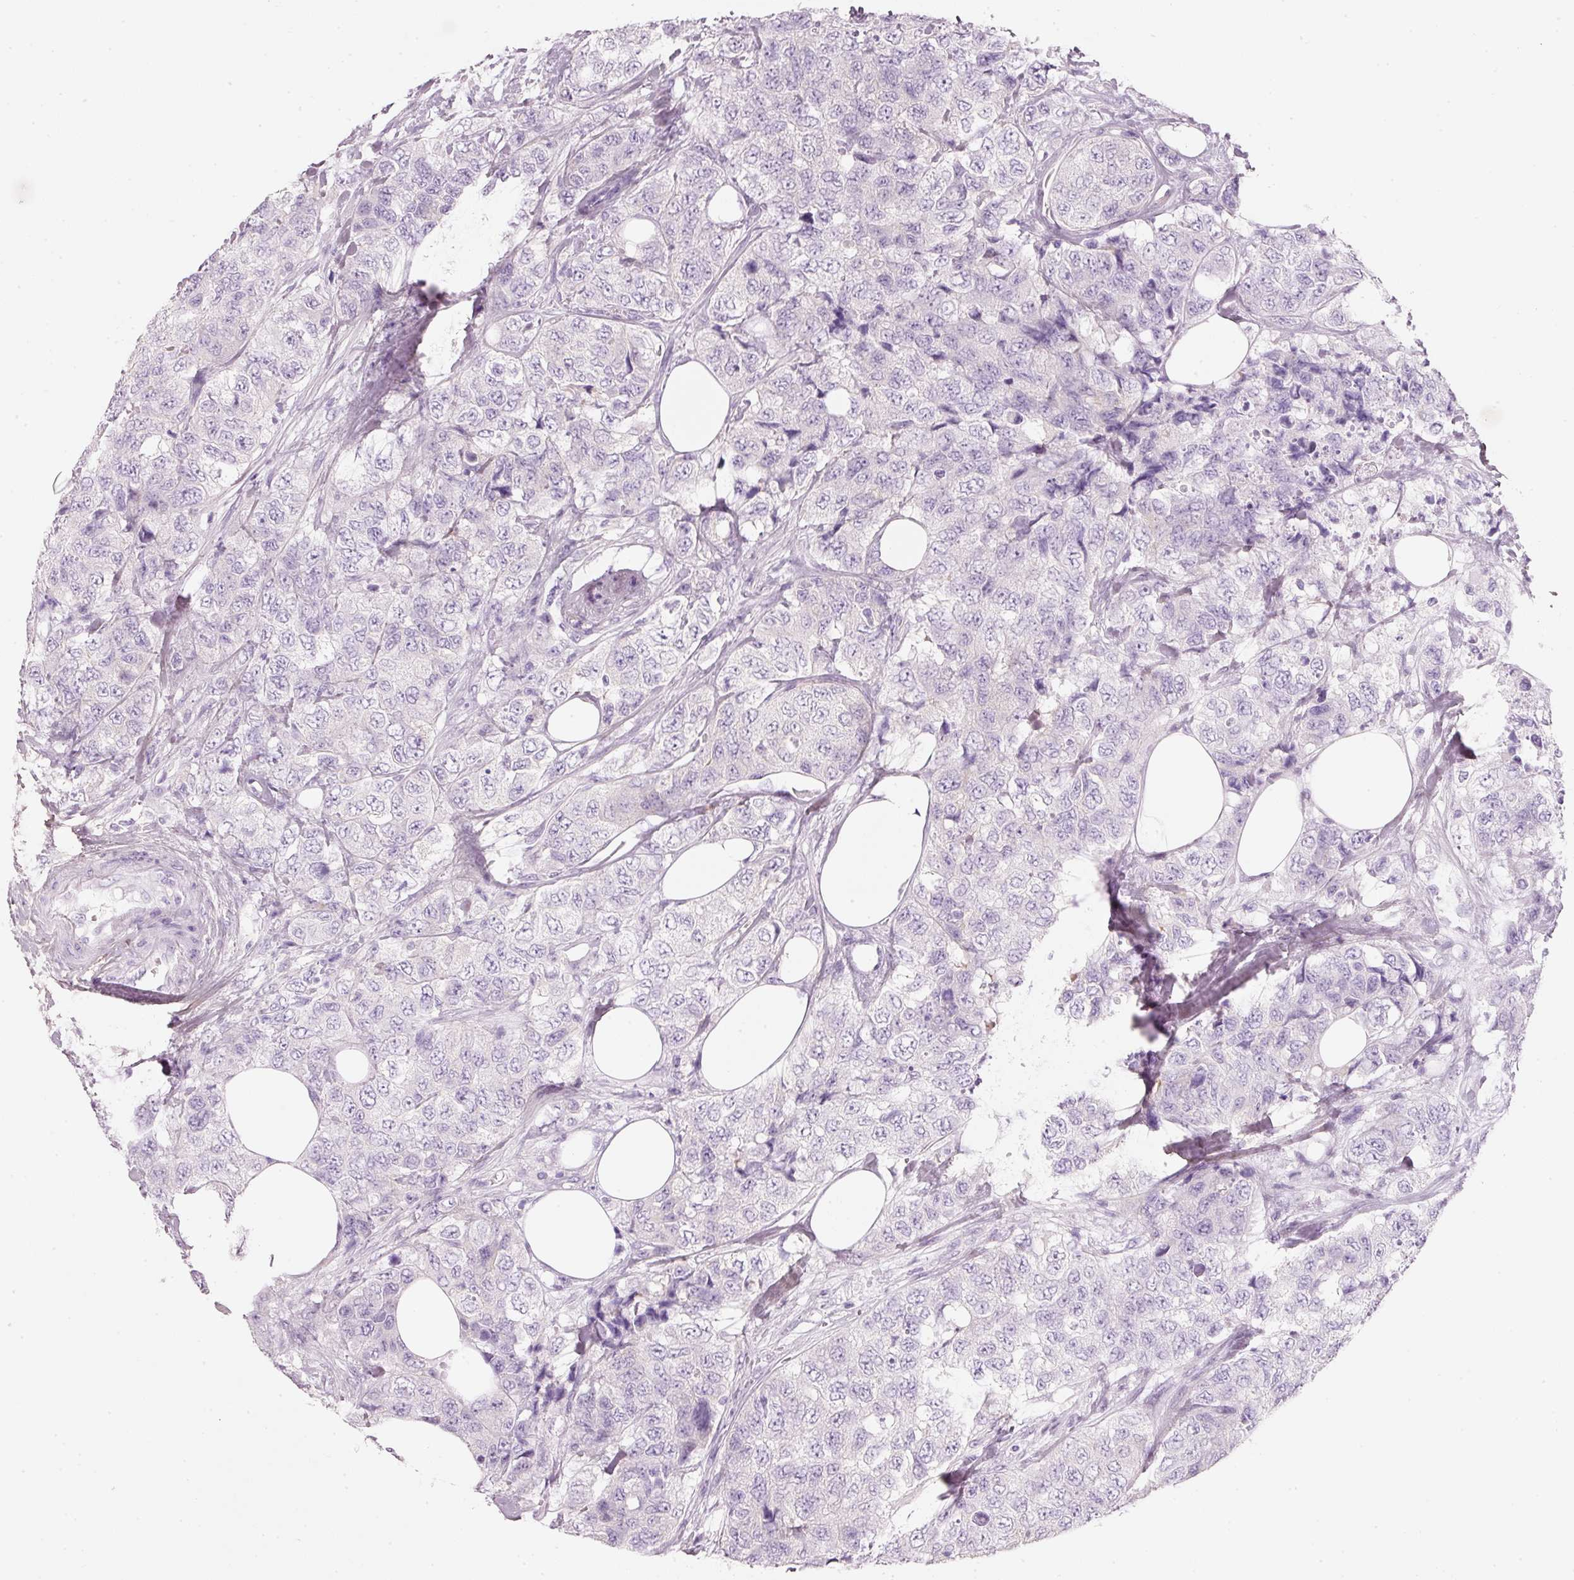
{"staining": {"intensity": "negative", "quantity": "none", "location": "none"}, "tissue": "urothelial cancer", "cell_type": "Tumor cells", "image_type": "cancer", "snomed": [{"axis": "morphology", "description": "Urothelial carcinoma, High grade"}, {"axis": "topography", "description": "Urinary bladder"}], "caption": "This image is of urothelial cancer stained with immunohistochemistry to label a protein in brown with the nuclei are counter-stained blue. There is no staining in tumor cells. The staining was performed using DAB to visualize the protein expression in brown, while the nuclei were stained in blue with hematoxylin (Magnification: 20x).", "gene": "PDXDC1", "patient": {"sex": "female", "age": 78}}